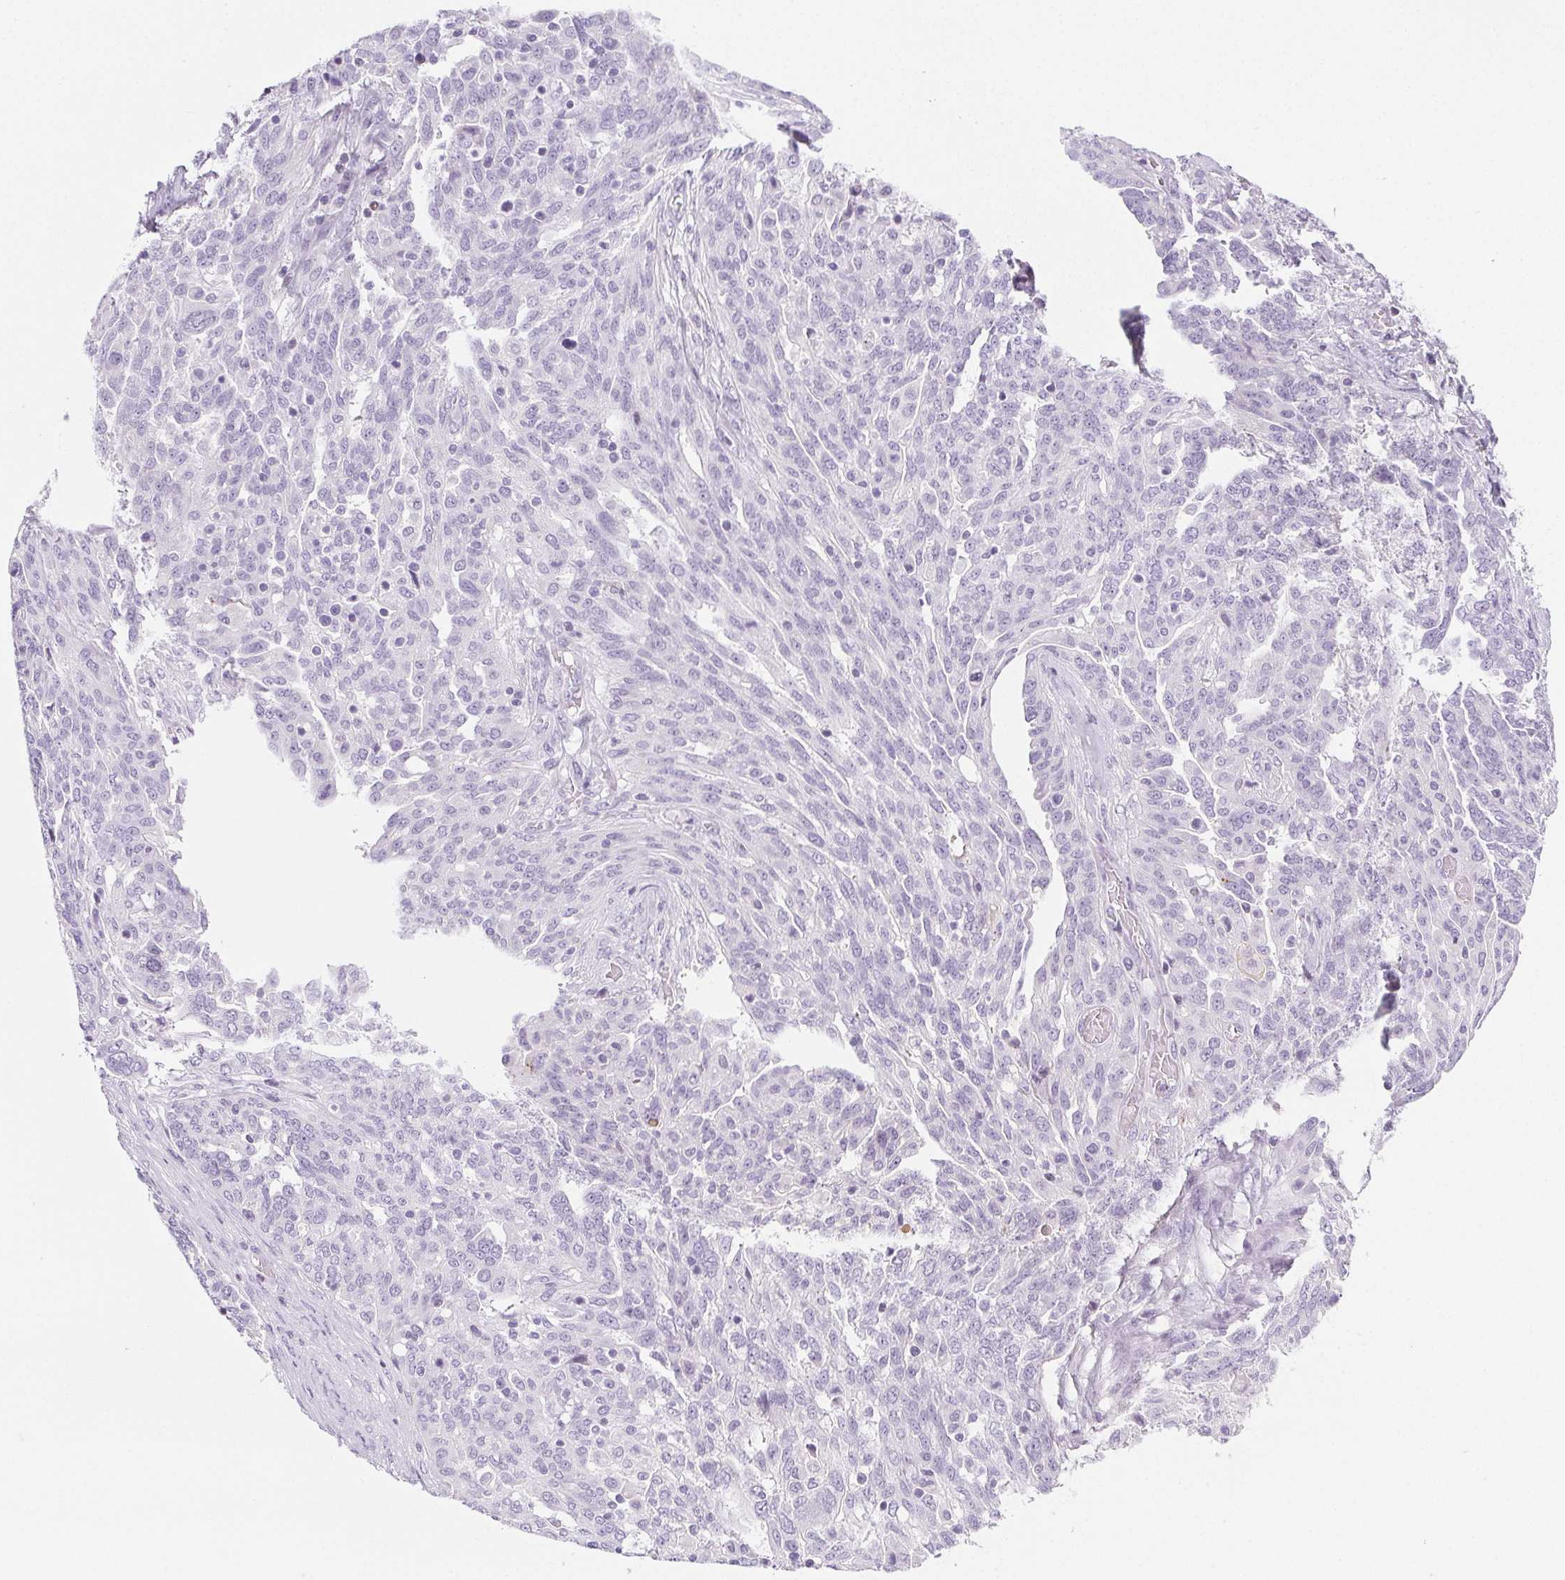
{"staining": {"intensity": "negative", "quantity": "none", "location": "none"}, "tissue": "ovarian cancer", "cell_type": "Tumor cells", "image_type": "cancer", "snomed": [{"axis": "morphology", "description": "Cystadenocarcinoma, serous, NOS"}, {"axis": "topography", "description": "Ovary"}], "caption": "DAB immunohistochemical staining of human ovarian cancer (serous cystadenocarcinoma) reveals no significant staining in tumor cells. The staining is performed using DAB brown chromogen with nuclei counter-stained in using hematoxylin.", "gene": "BEND2", "patient": {"sex": "female", "age": 67}}